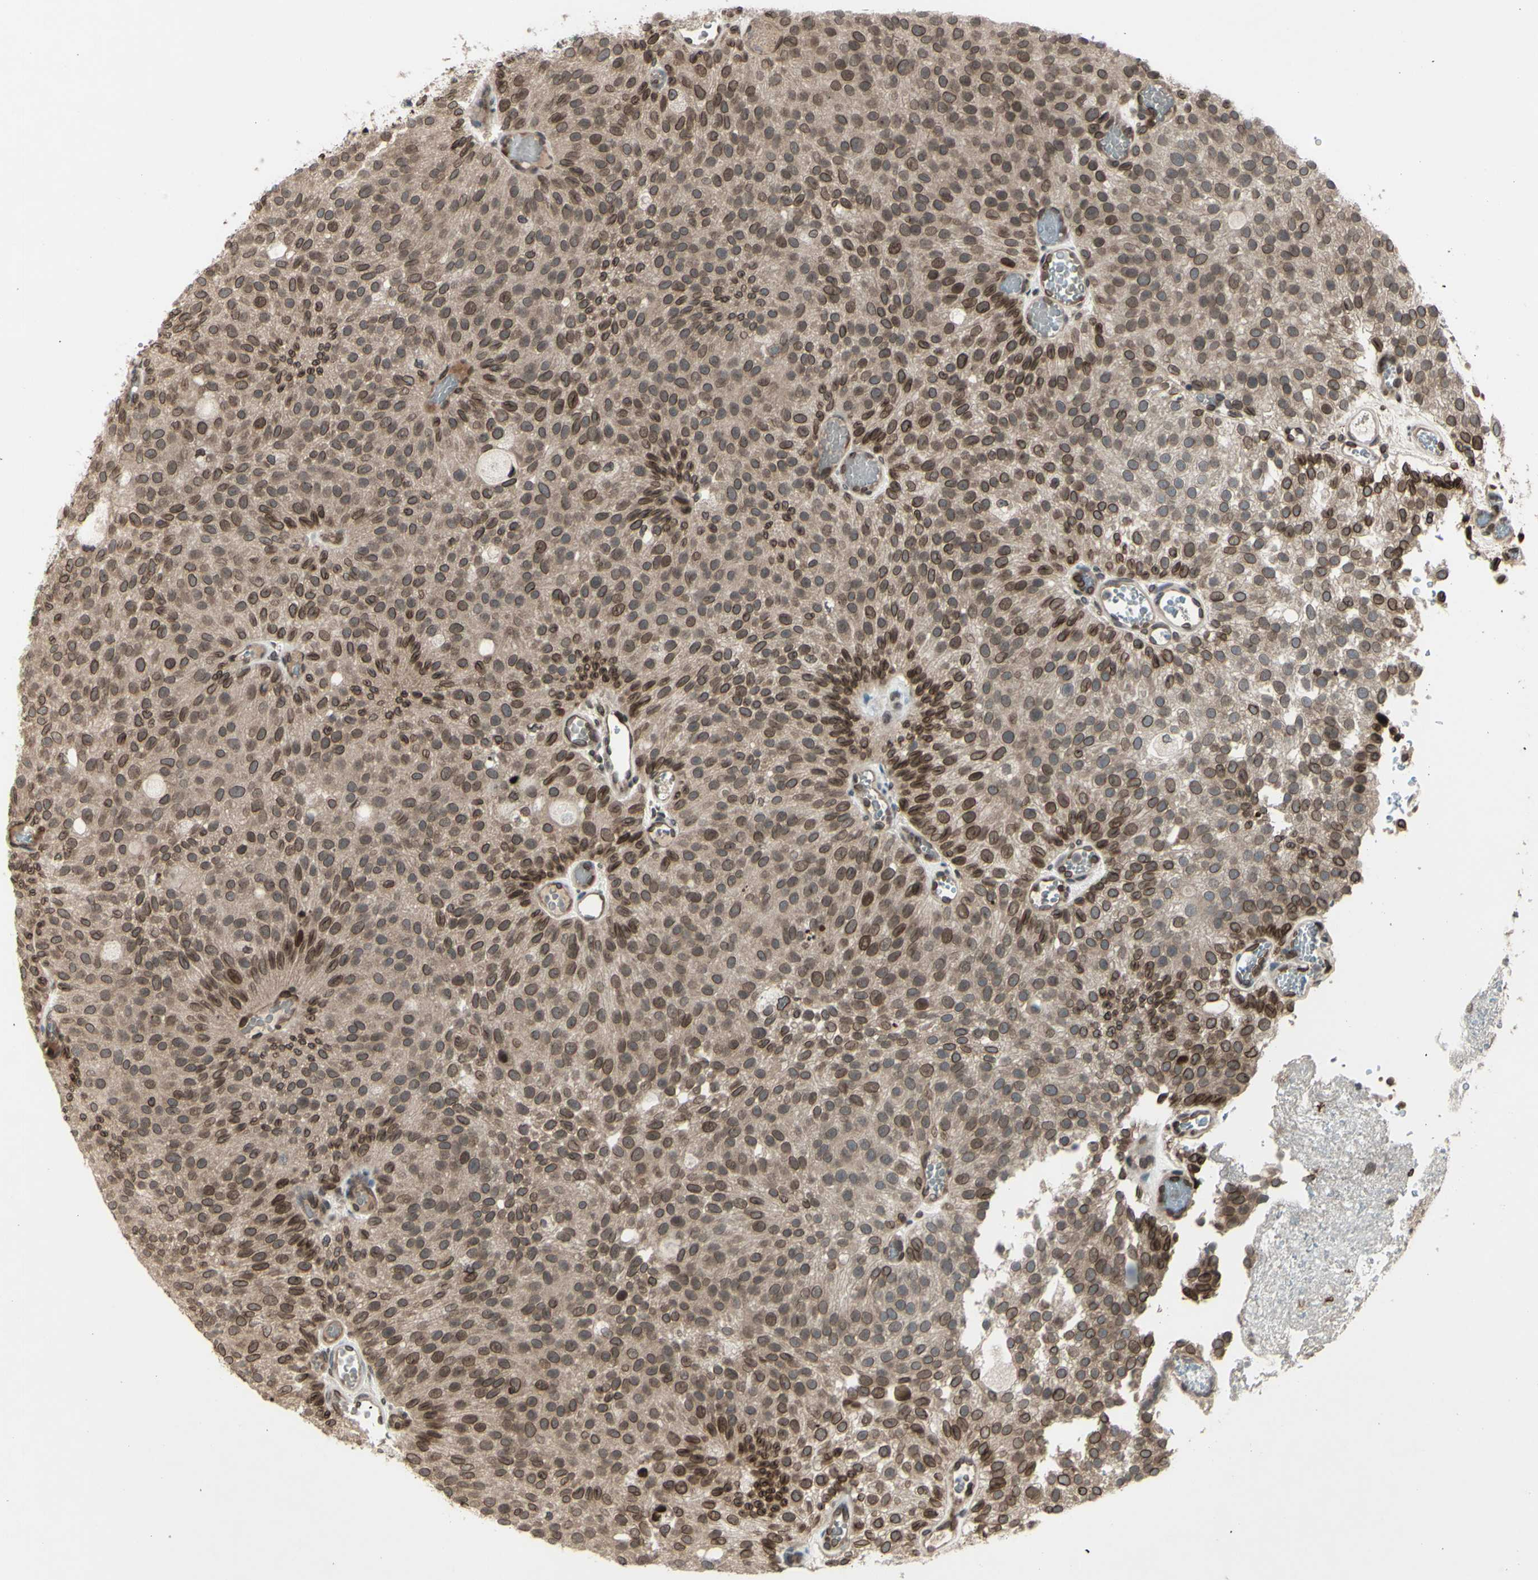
{"staining": {"intensity": "moderate", "quantity": ">75%", "location": "cytoplasmic/membranous,nuclear"}, "tissue": "urothelial cancer", "cell_type": "Tumor cells", "image_type": "cancer", "snomed": [{"axis": "morphology", "description": "Urothelial carcinoma, Low grade"}, {"axis": "topography", "description": "Urinary bladder"}], "caption": "Urothelial cancer stained for a protein demonstrates moderate cytoplasmic/membranous and nuclear positivity in tumor cells.", "gene": "MLF2", "patient": {"sex": "male", "age": 78}}